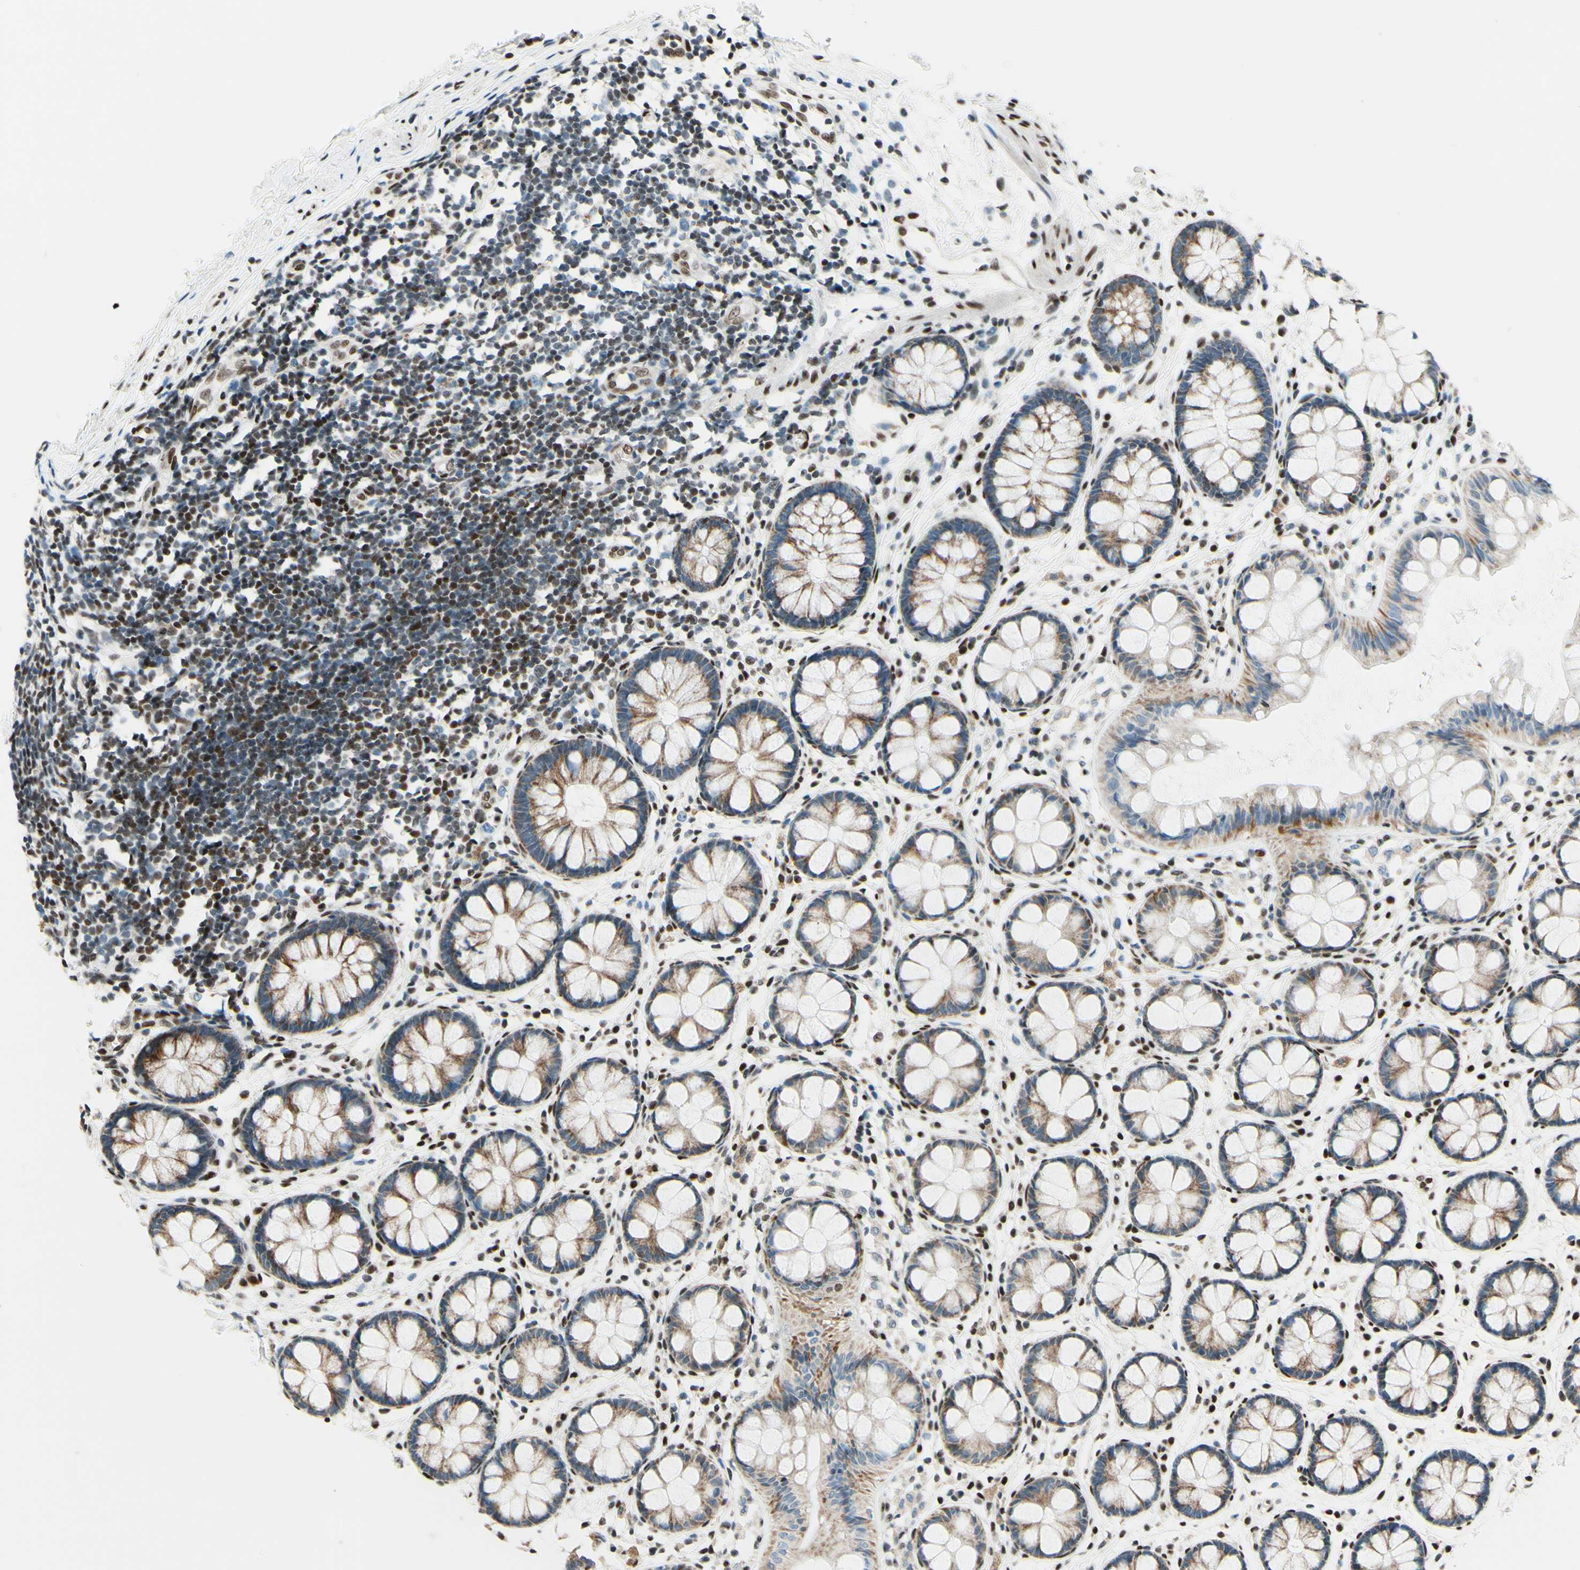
{"staining": {"intensity": "moderate", "quantity": ">75%", "location": "cytoplasmic/membranous"}, "tissue": "rectum", "cell_type": "Glandular cells", "image_type": "normal", "snomed": [{"axis": "morphology", "description": "Normal tissue, NOS"}, {"axis": "topography", "description": "Rectum"}], "caption": "High-magnification brightfield microscopy of benign rectum stained with DAB (3,3'-diaminobenzidine) (brown) and counterstained with hematoxylin (blue). glandular cells exhibit moderate cytoplasmic/membranous positivity is appreciated in about>75% of cells.", "gene": "CBX7", "patient": {"sex": "female", "age": 66}}